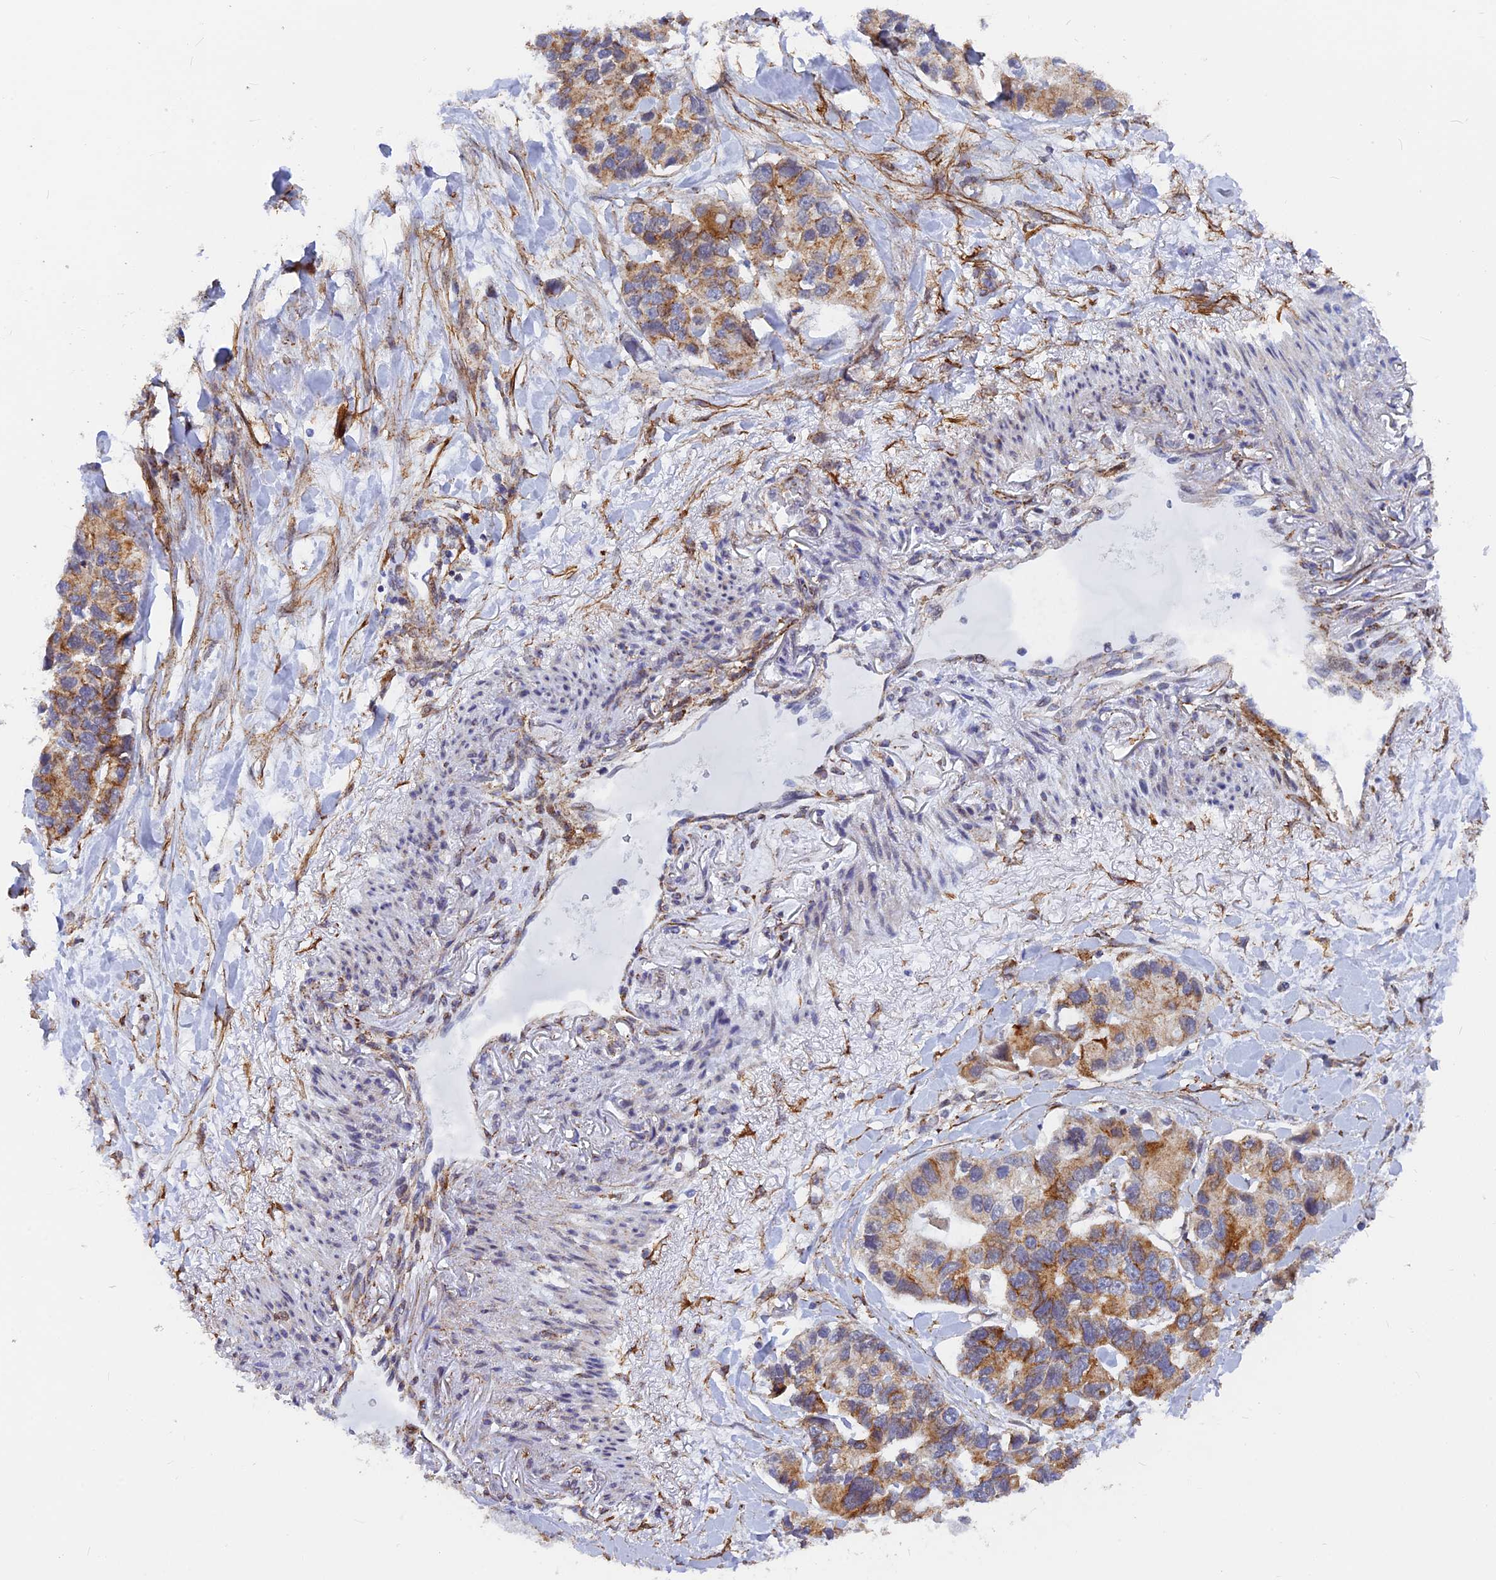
{"staining": {"intensity": "moderate", "quantity": "25%-75%", "location": "cytoplasmic/membranous"}, "tissue": "lung cancer", "cell_type": "Tumor cells", "image_type": "cancer", "snomed": [{"axis": "morphology", "description": "Adenocarcinoma, NOS"}, {"axis": "topography", "description": "Lung"}], "caption": "IHC of lung adenocarcinoma shows medium levels of moderate cytoplasmic/membranous staining in approximately 25%-75% of tumor cells.", "gene": "VSTM2L", "patient": {"sex": "female", "age": 54}}